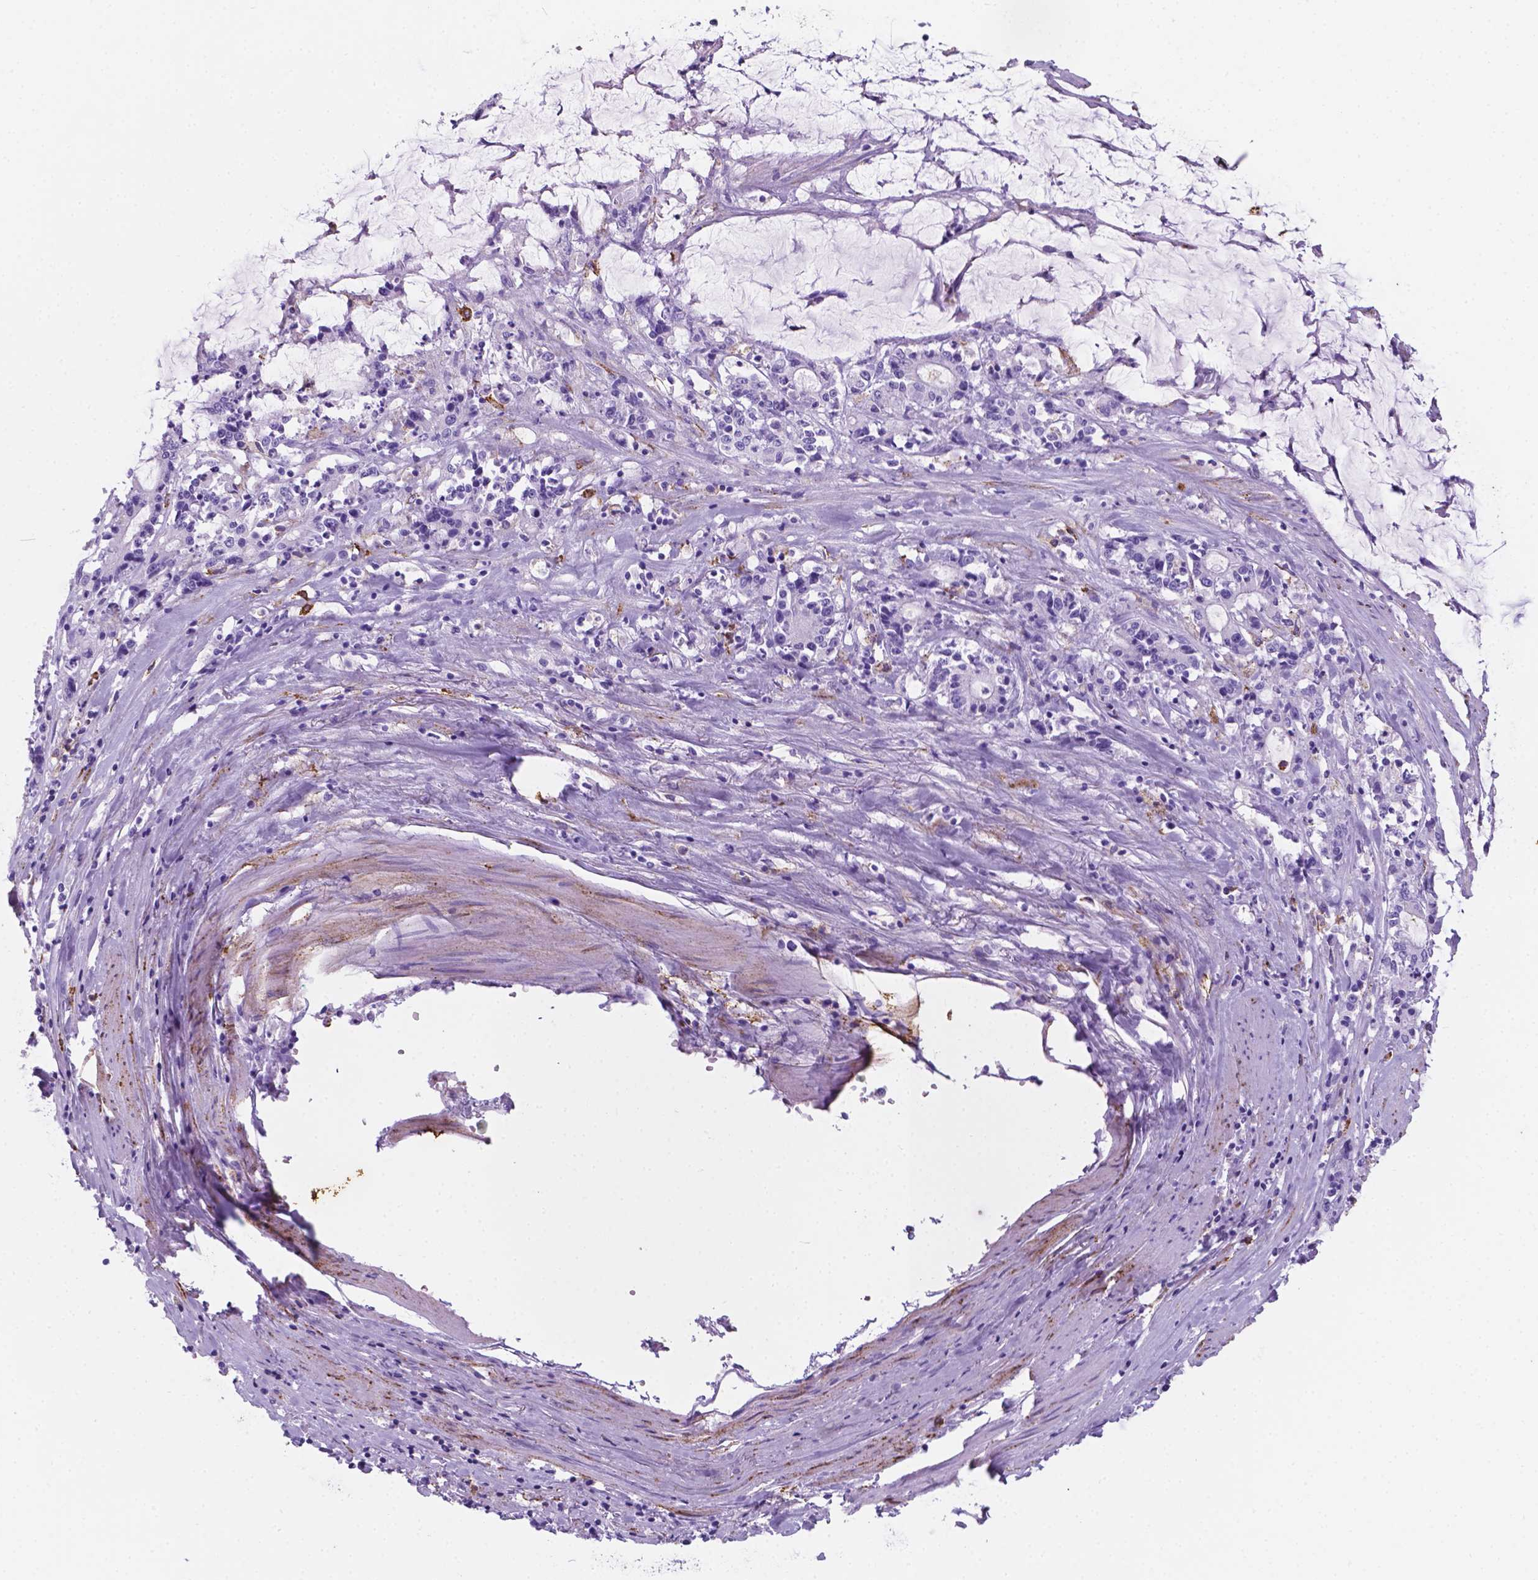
{"staining": {"intensity": "negative", "quantity": "none", "location": "none"}, "tissue": "stomach cancer", "cell_type": "Tumor cells", "image_type": "cancer", "snomed": [{"axis": "morphology", "description": "Adenocarcinoma, NOS"}, {"axis": "topography", "description": "Stomach, upper"}], "caption": "Immunohistochemistry (IHC) micrograph of human stomach adenocarcinoma stained for a protein (brown), which exhibits no expression in tumor cells.", "gene": "MACF1", "patient": {"sex": "male", "age": 68}}